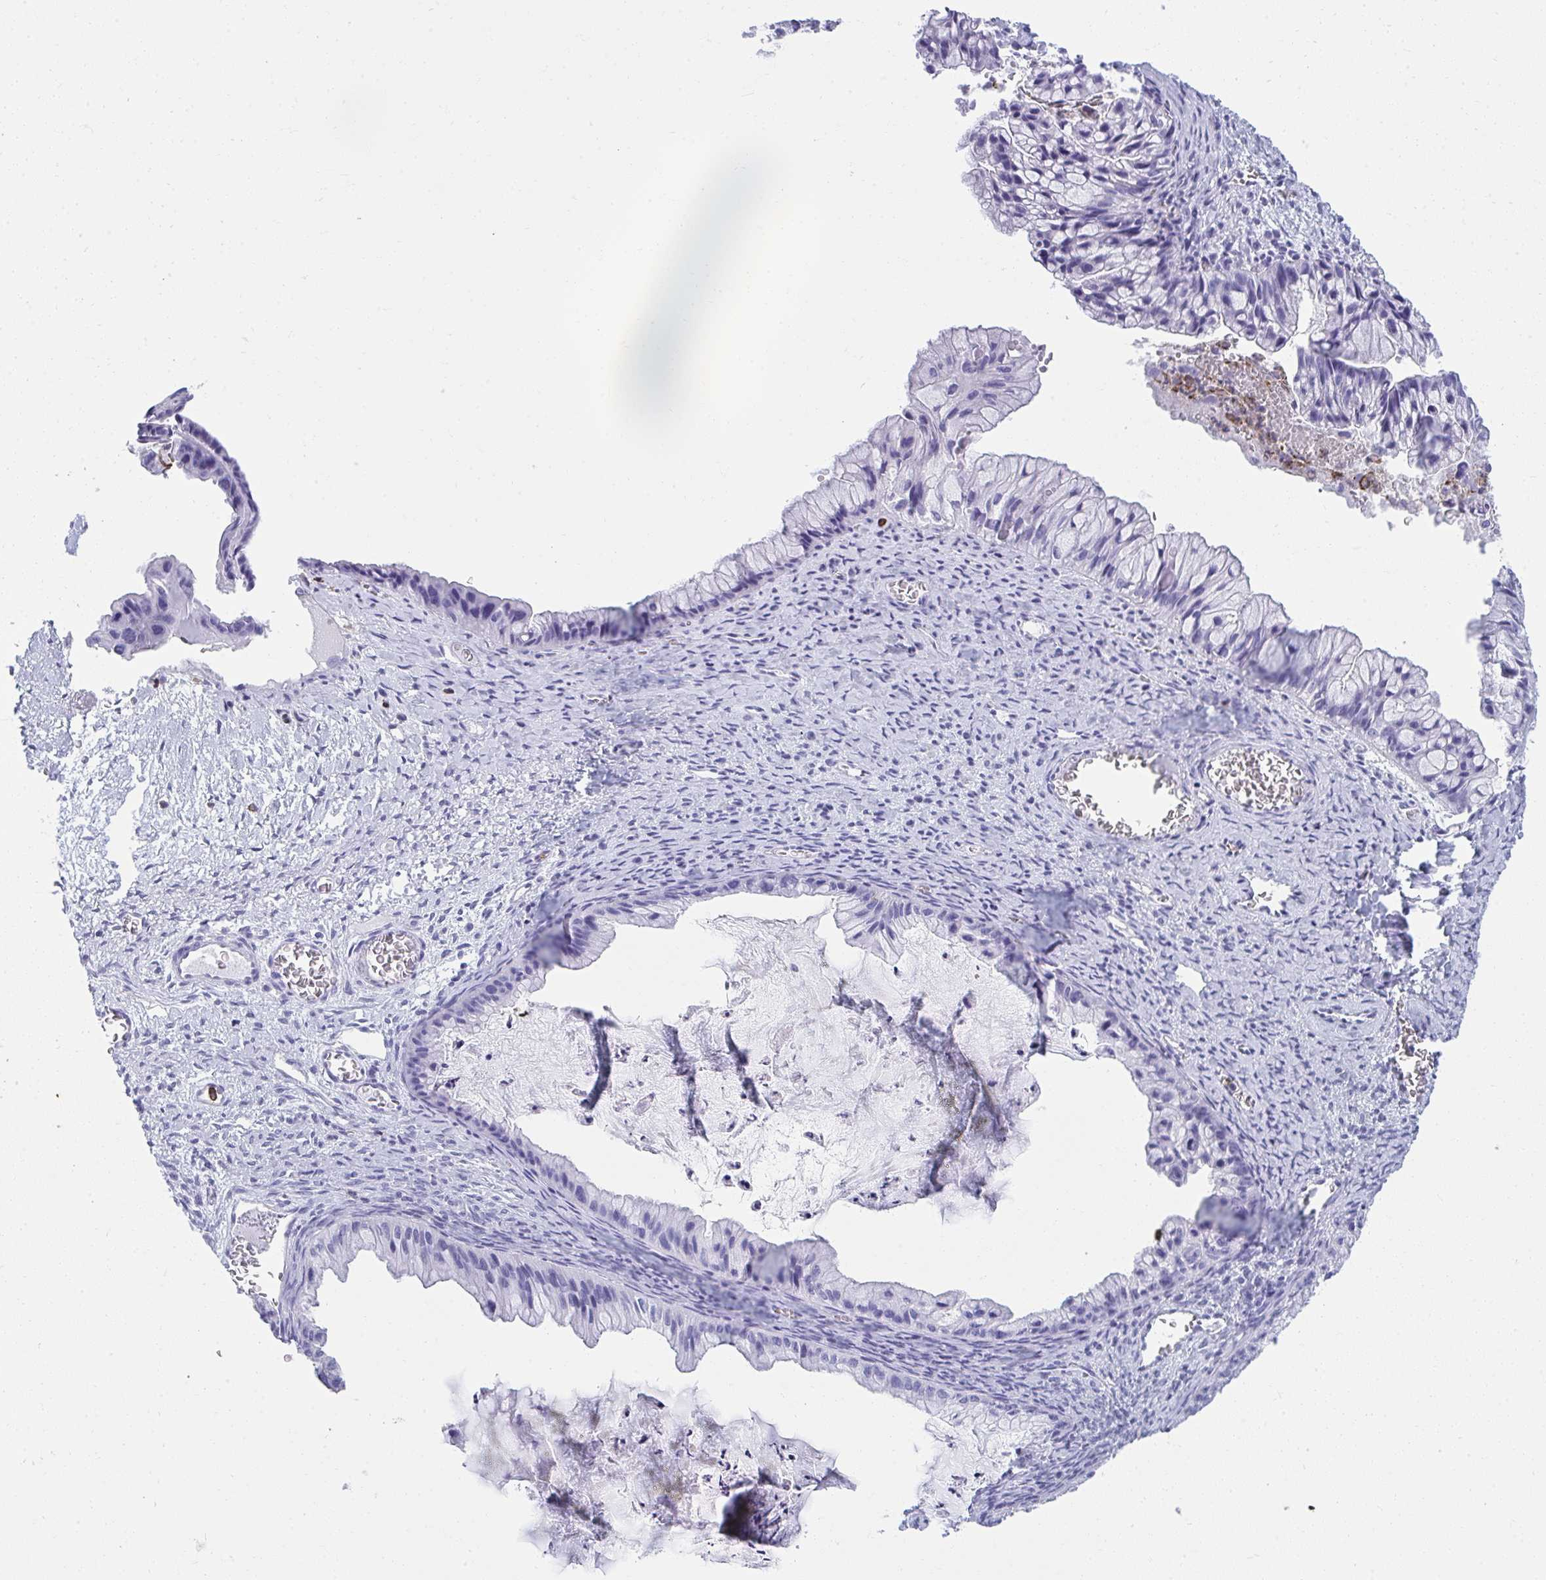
{"staining": {"intensity": "negative", "quantity": "none", "location": "none"}, "tissue": "ovarian cancer", "cell_type": "Tumor cells", "image_type": "cancer", "snomed": [{"axis": "morphology", "description": "Cystadenocarcinoma, mucinous, NOS"}, {"axis": "topography", "description": "Ovary"}], "caption": "The photomicrograph reveals no significant expression in tumor cells of ovarian cancer (mucinous cystadenocarcinoma).", "gene": "SPN", "patient": {"sex": "female", "age": 72}}